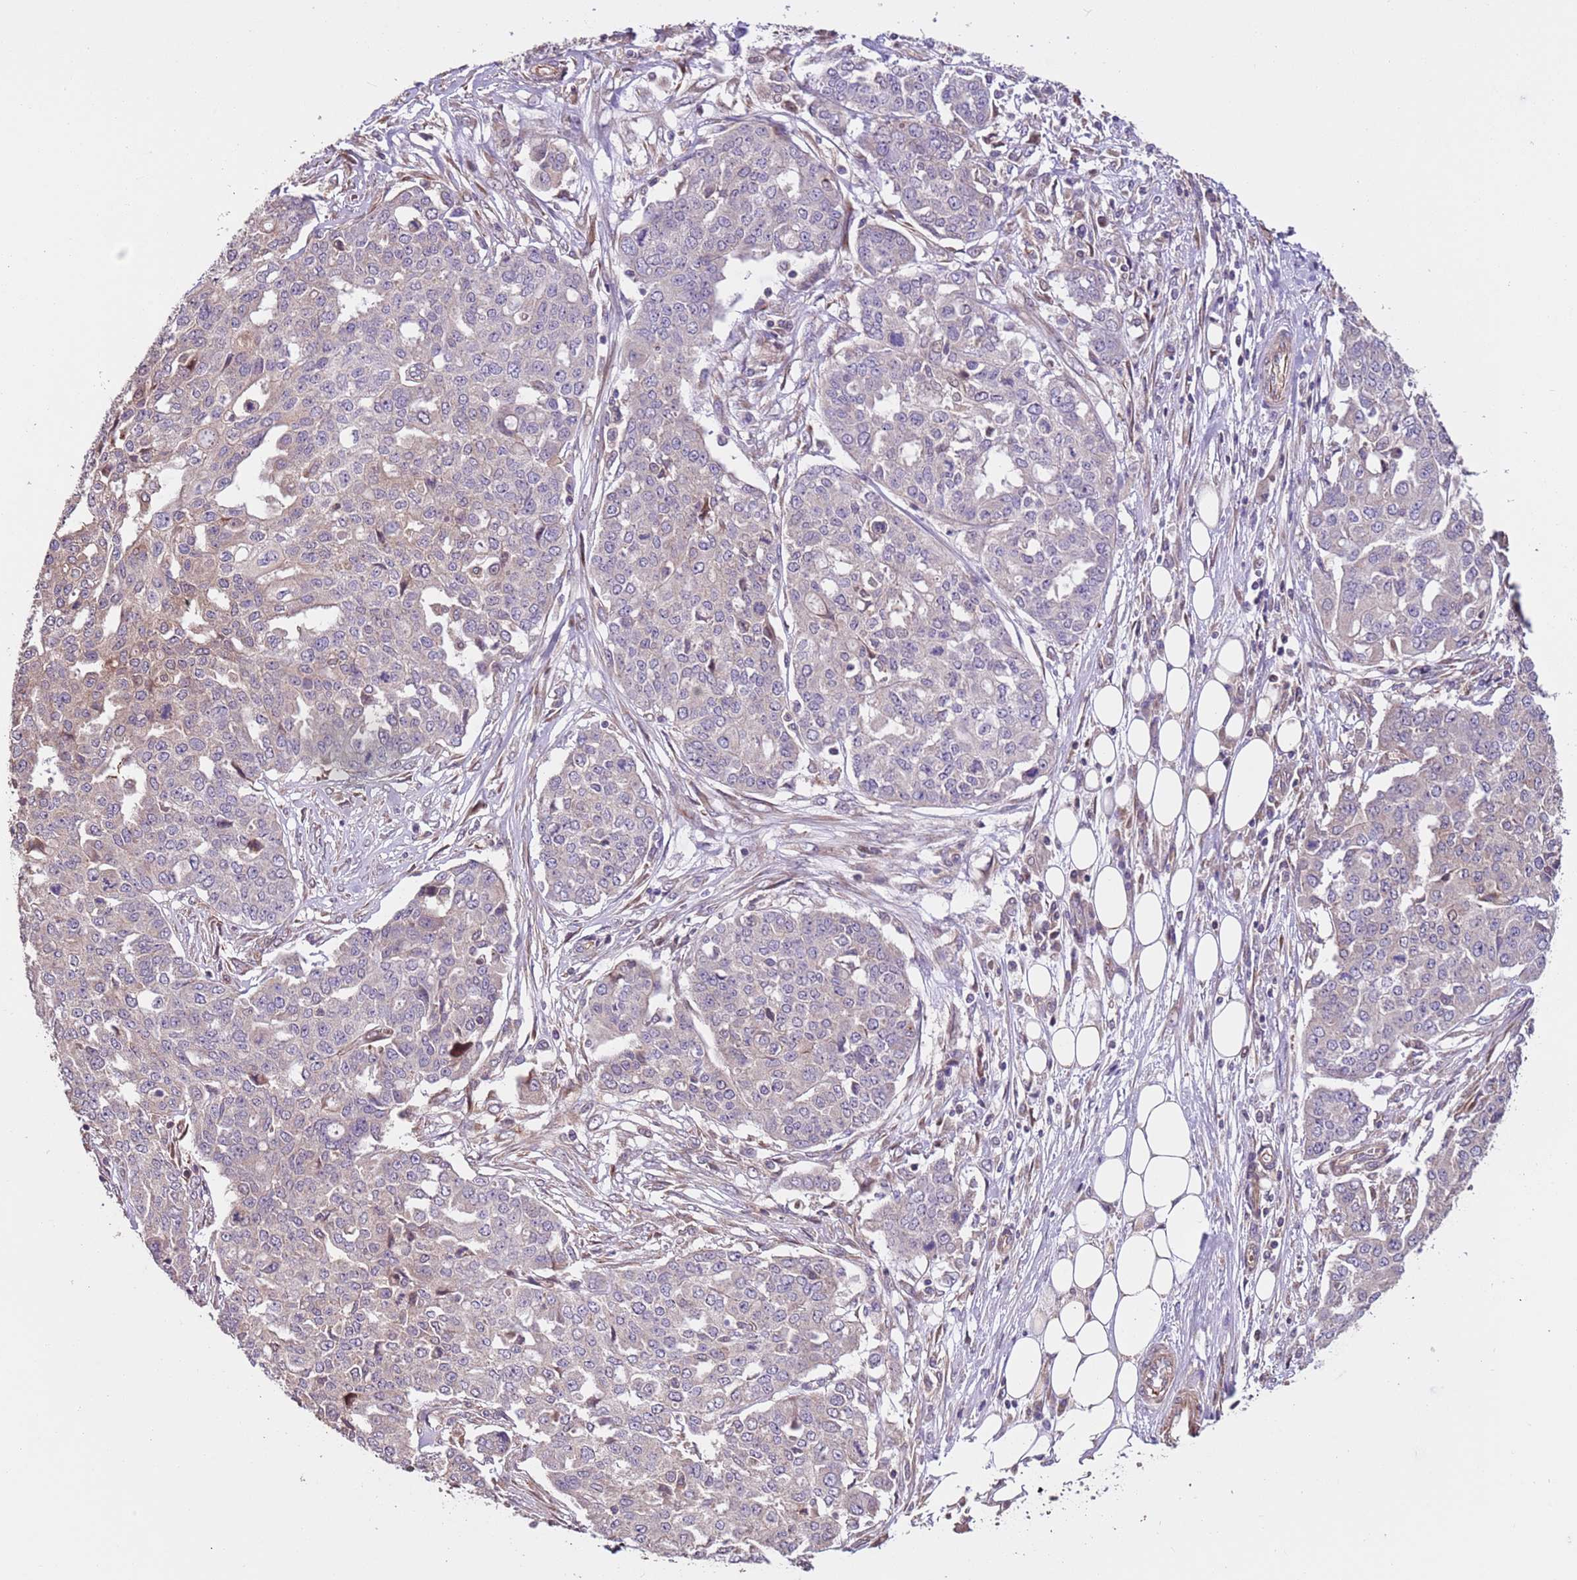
{"staining": {"intensity": "negative", "quantity": "none", "location": "none"}, "tissue": "ovarian cancer", "cell_type": "Tumor cells", "image_type": "cancer", "snomed": [{"axis": "morphology", "description": "Cystadenocarcinoma, serous, NOS"}, {"axis": "topography", "description": "Soft tissue"}, {"axis": "topography", "description": "Ovary"}], "caption": "The micrograph exhibits no staining of tumor cells in serous cystadenocarcinoma (ovarian).", "gene": "FAM89B", "patient": {"sex": "female", "age": 57}}